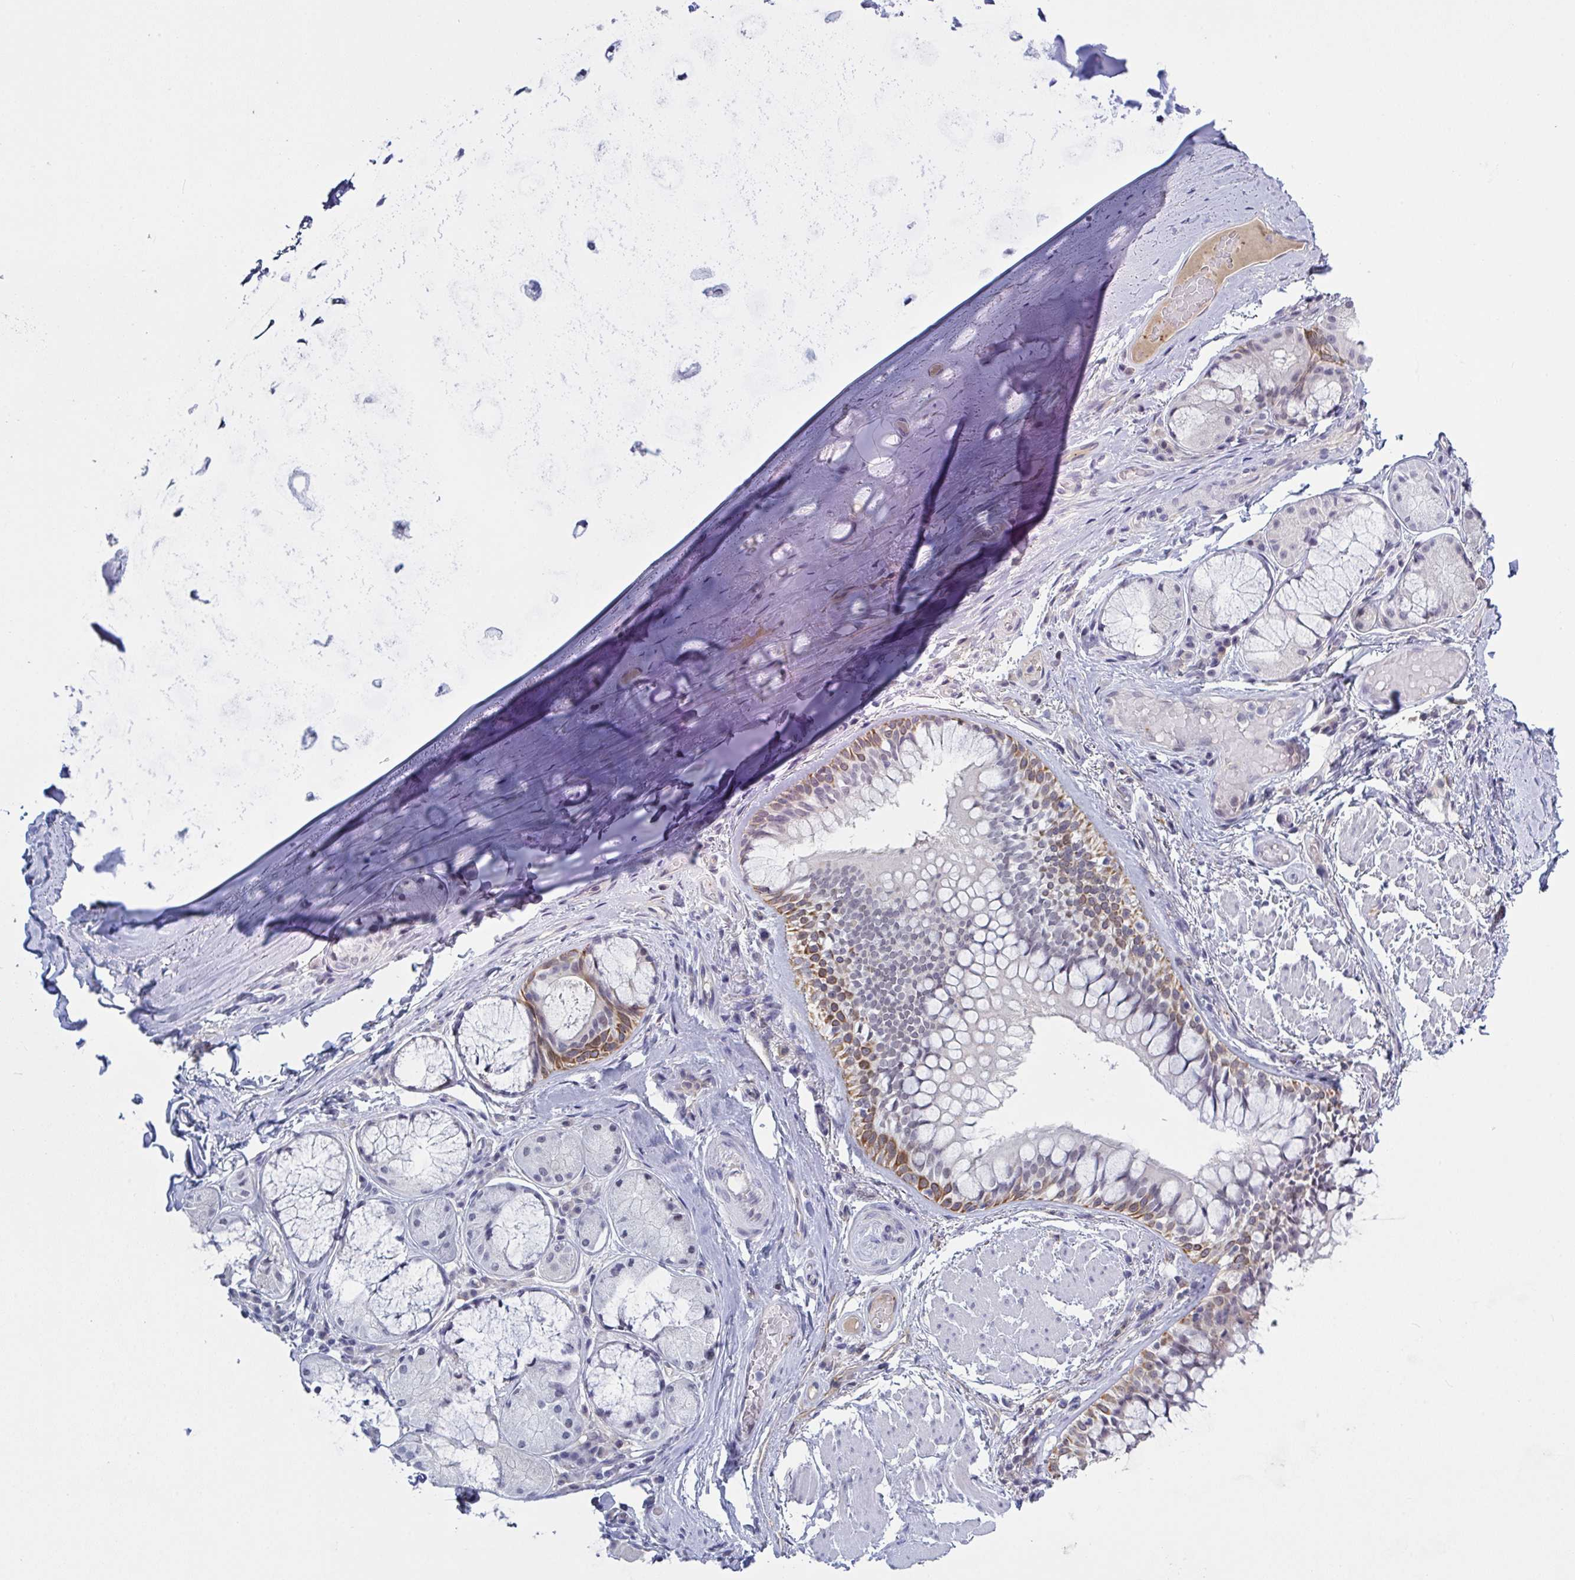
{"staining": {"intensity": "negative", "quantity": "none", "location": "none"}, "tissue": "adipose tissue", "cell_type": "Adipocytes", "image_type": "normal", "snomed": [{"axis": "morphology", "description": "Normal tissue, NOS"}, {"axis": "topography", "description": "Cartilage tissue"}, {"axis": "topography", "description": "Bronchus"}], "caption": "Photomicrograph shows no protein staining in adipocytes of normal adipose tissue. Brightfield microscopy of immunohistochemistry stained with DAB (3,3'-diaminobenzidine) (brown) and hematoxylin (blue), captured at high magnification.", "gene": "KDM4D", "patient": {"sex": "male", "age": 64}}